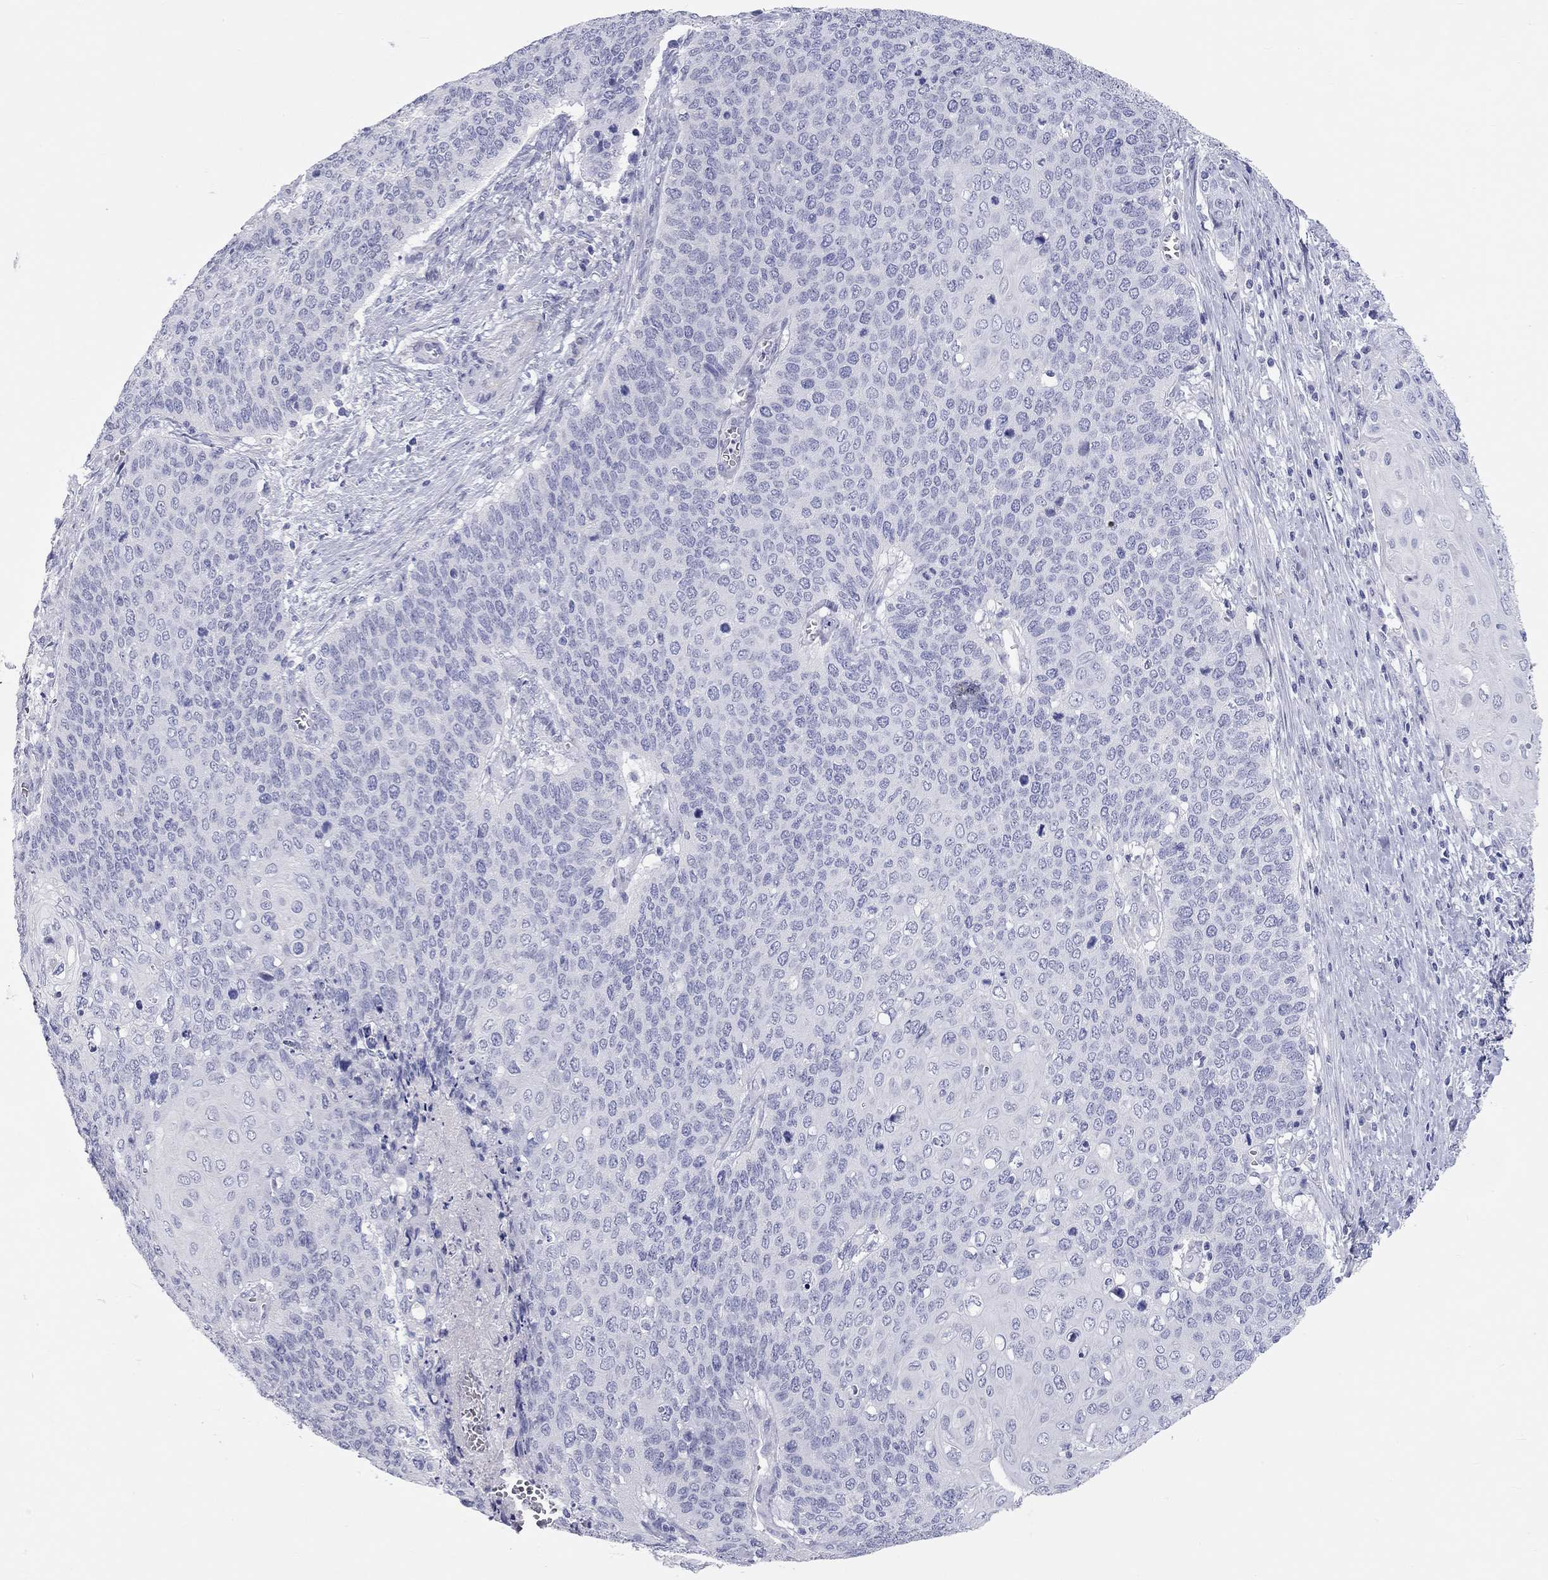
{"staining": {"intensity": "negative", "quantity": "none", "location": "none"}, "tissue": "cervical cancer", "cell_type": "Tumor cells", "image_type": "cancer", "snomed": [{"axis": "morphology", "description": "Squamous cell carcinoma, NOS"}, {"axis": "topography", "description": "Cervix"}], "caption": "The IHC image has no significant staining in tumor cells of squamous cell carcinoma (cervical) tissue.", "gene": "PCDHGC5", "patient": {"sex": "female", "age": 39}}